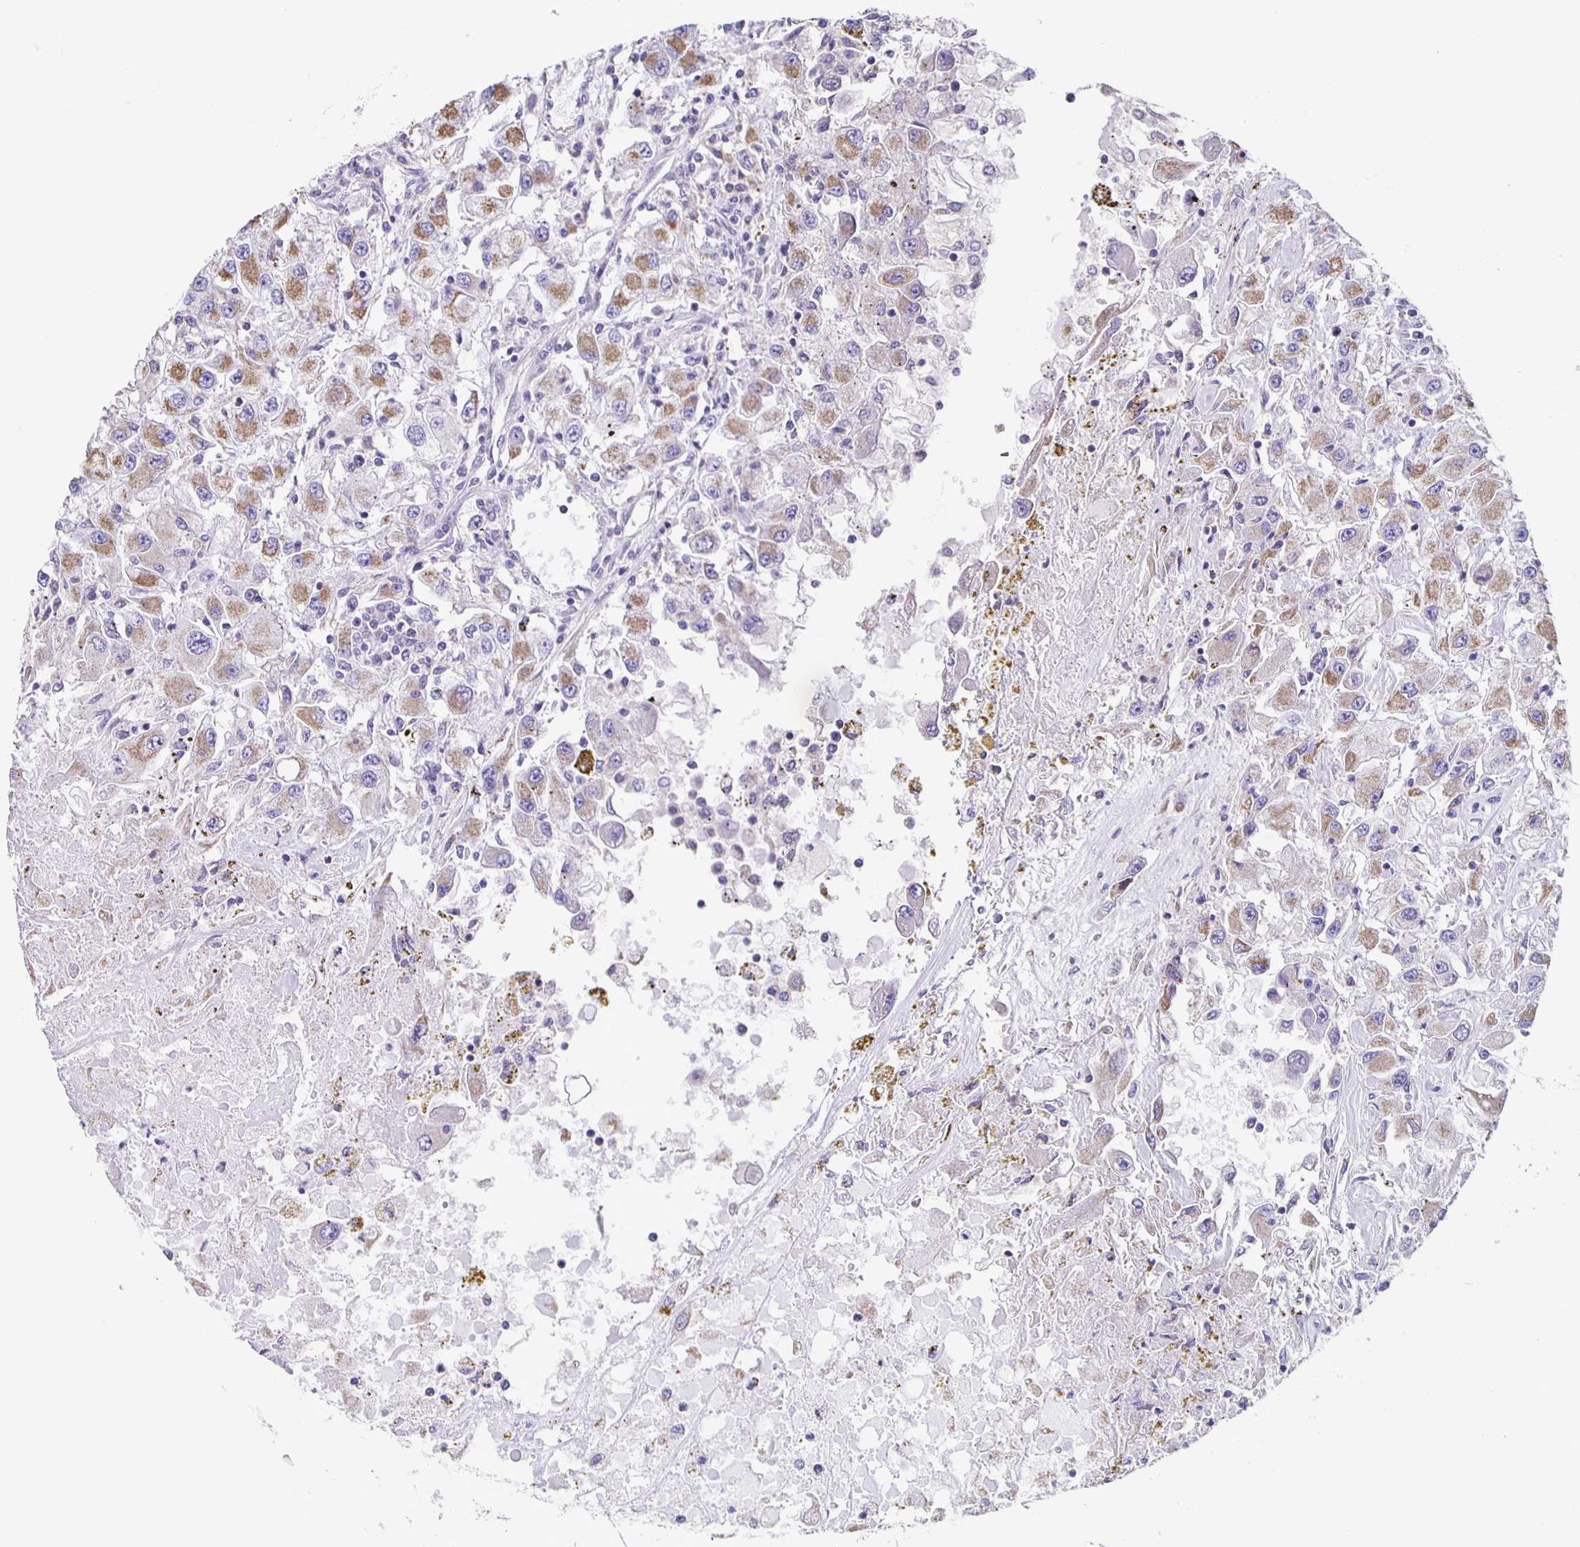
{"staining": {"intensity": "moderate", "quantity": "25%-75%", "location": "cytoplasmic/membranous"}, "tissue": "renal cancer", "cell_type": "Tumor cells", "image_type": "cancer", "snomed": [{"axis": "morphology", "description": "Adenocarcinoma, NOS"}, {"axis": "topography", "description": "Kidney"}], "caption": "There is medium levels of moderate cytoplasmic/membranous expression in tumor cells of renal cancer, as demonstrated by immunohistochemical staining (brown color).", "gene": "TPPP", "patient": {"sex": "female", "age": 67}}